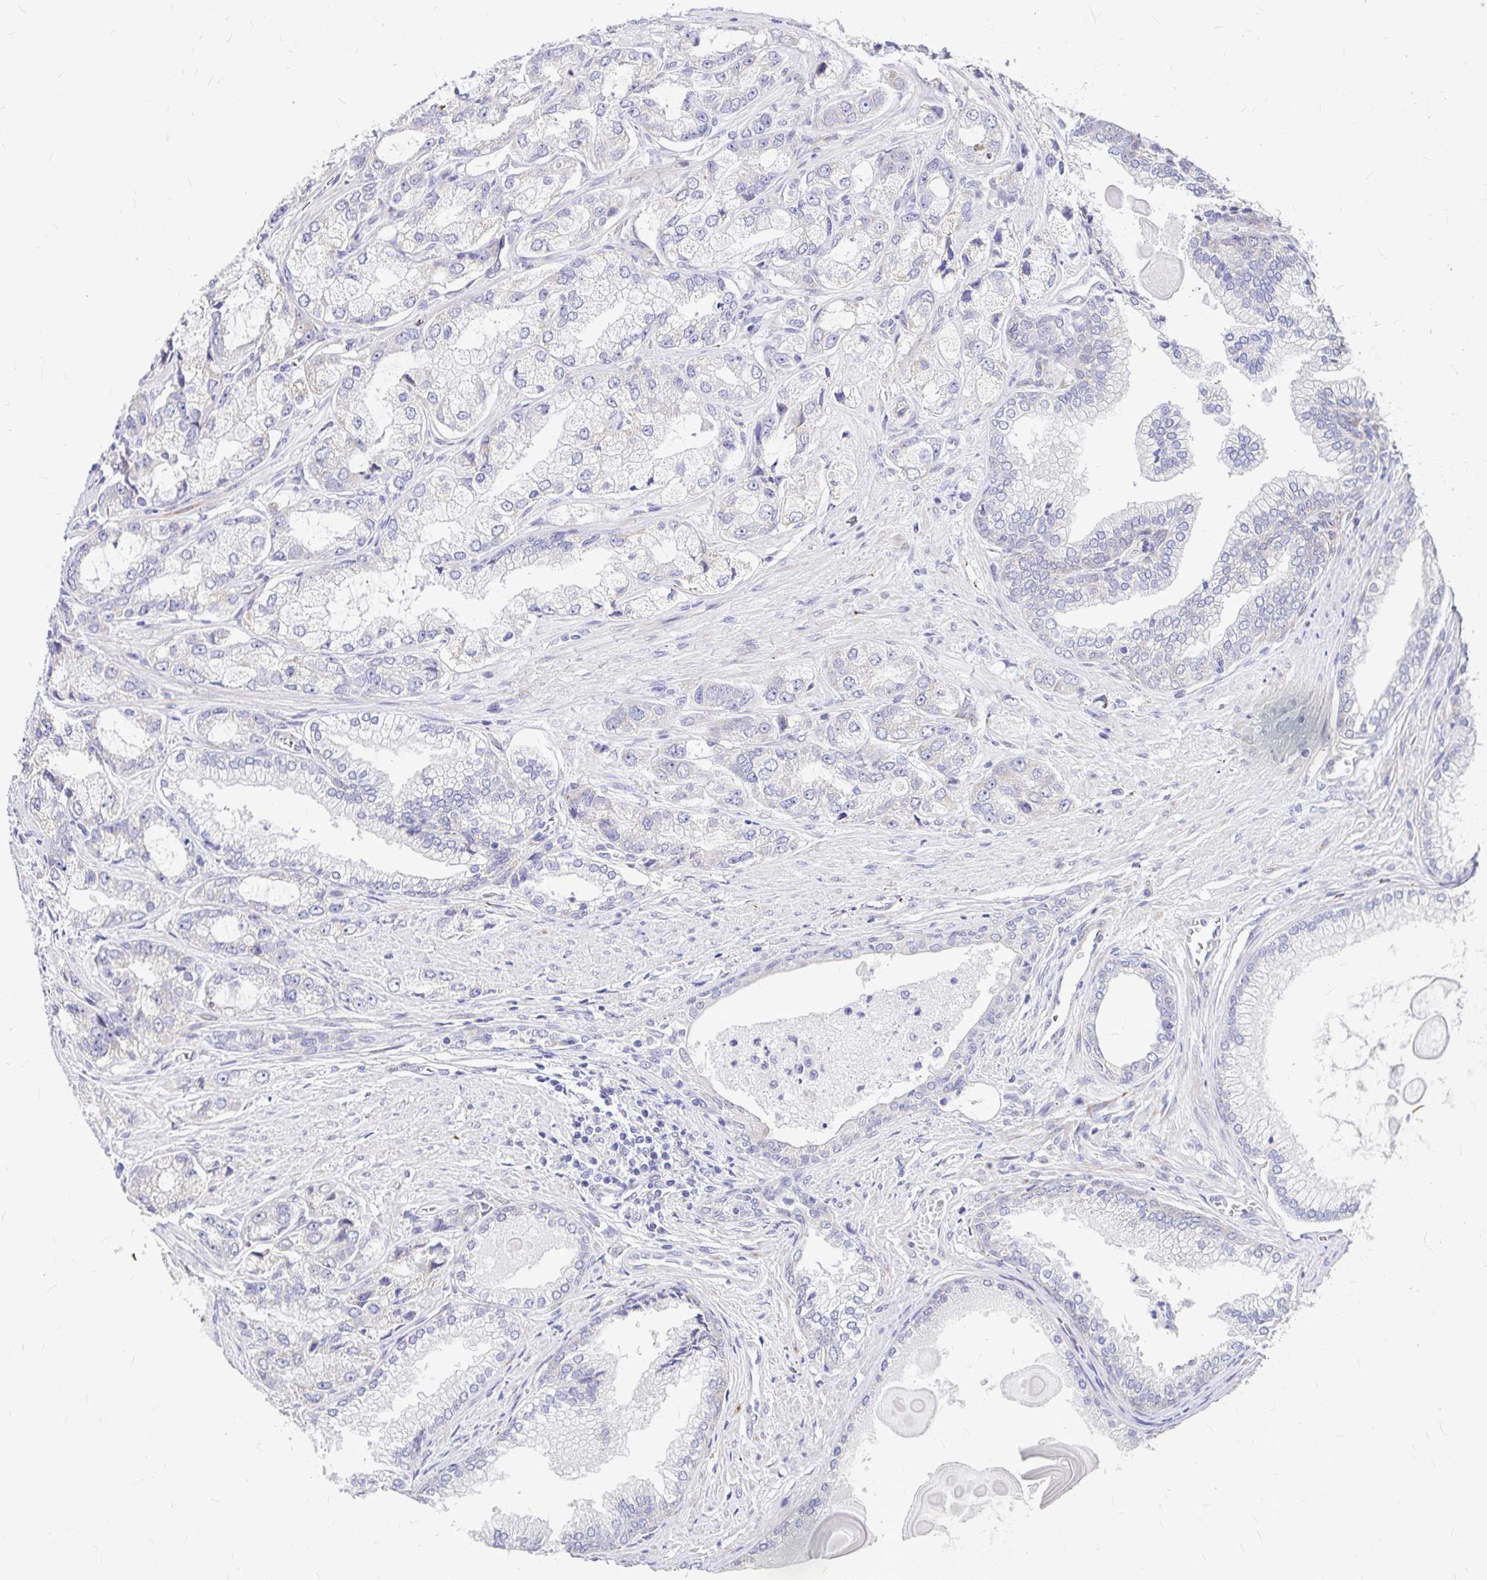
{"staining": {"intensity": "negative", "quantity": "none", "location": "none"}, "tissue": "prostate cancer", "cell_type": "Tumor cells", "image_type": "cancer", "snomed": [{"axis": "morphology", "description": "Adenocarcinoma, Low grade"}, {"axis": "topography", "description": "Prostate"}], "caption": "An immunohistochemistry (IHC) histopathology image of prostate cancer is shown. There is no staining in tumor cells of prostate cancer.", "gene": "GABBR2", "patient": {"sex": "male", "age": 69}}